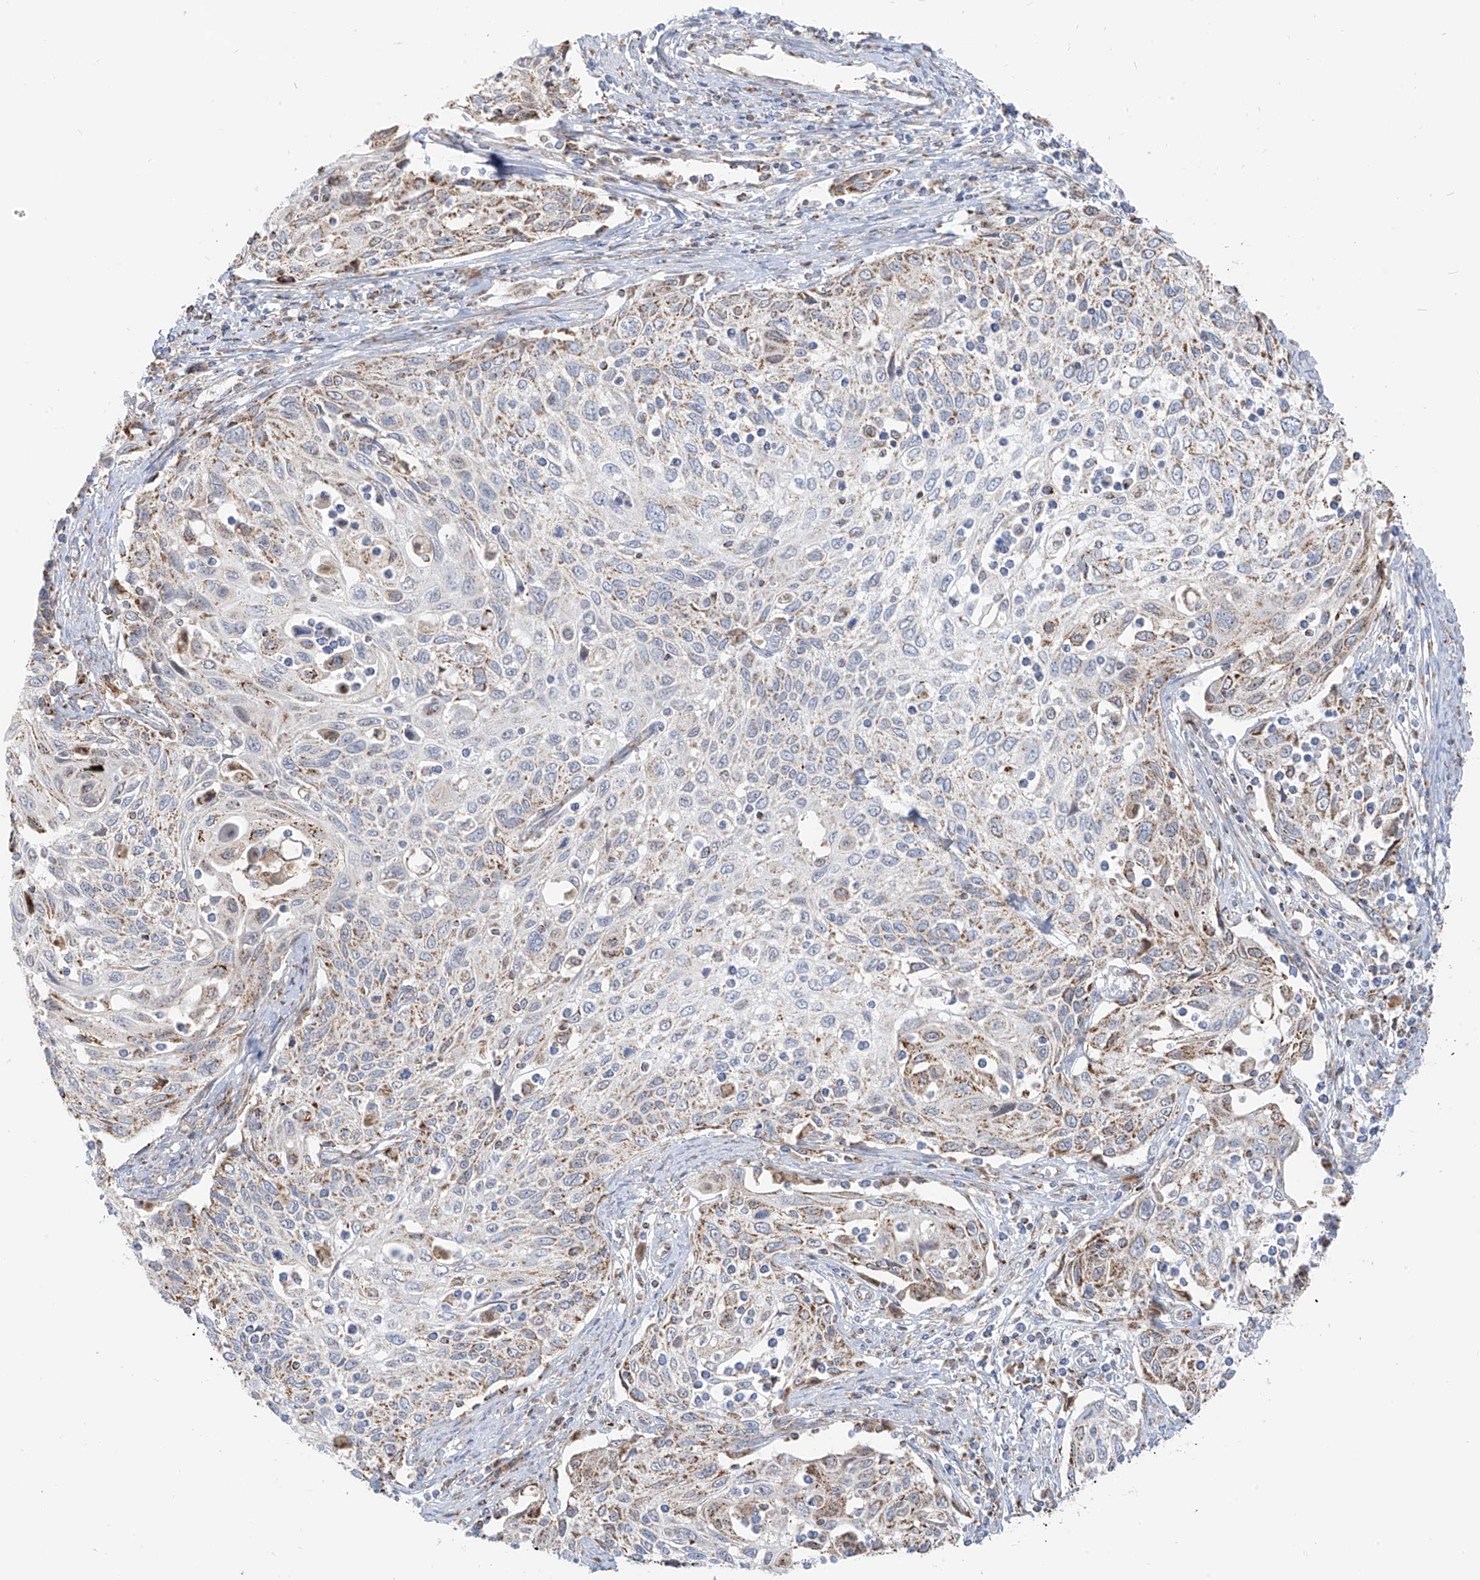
{"staining": {"intensity": "moderate", "quantity": "<25%", "location": "cytoplasmic/membranous"}, "tissue": "cervical cancer", "cell_type": "Tumor cells", "image_type": "cancer", "snomed": [{"axis": "morphology", "description": "Squamous cell carcinoma, NOS"}, {"axis": "topography", "description": "Cervix"}], "caption": "Cervical squamous cell carcinoma stained with a protein marker displays moderate staining in tumor cells.", "gene": "ETHE1", "patient": {"sex": "female", "age": 70}}